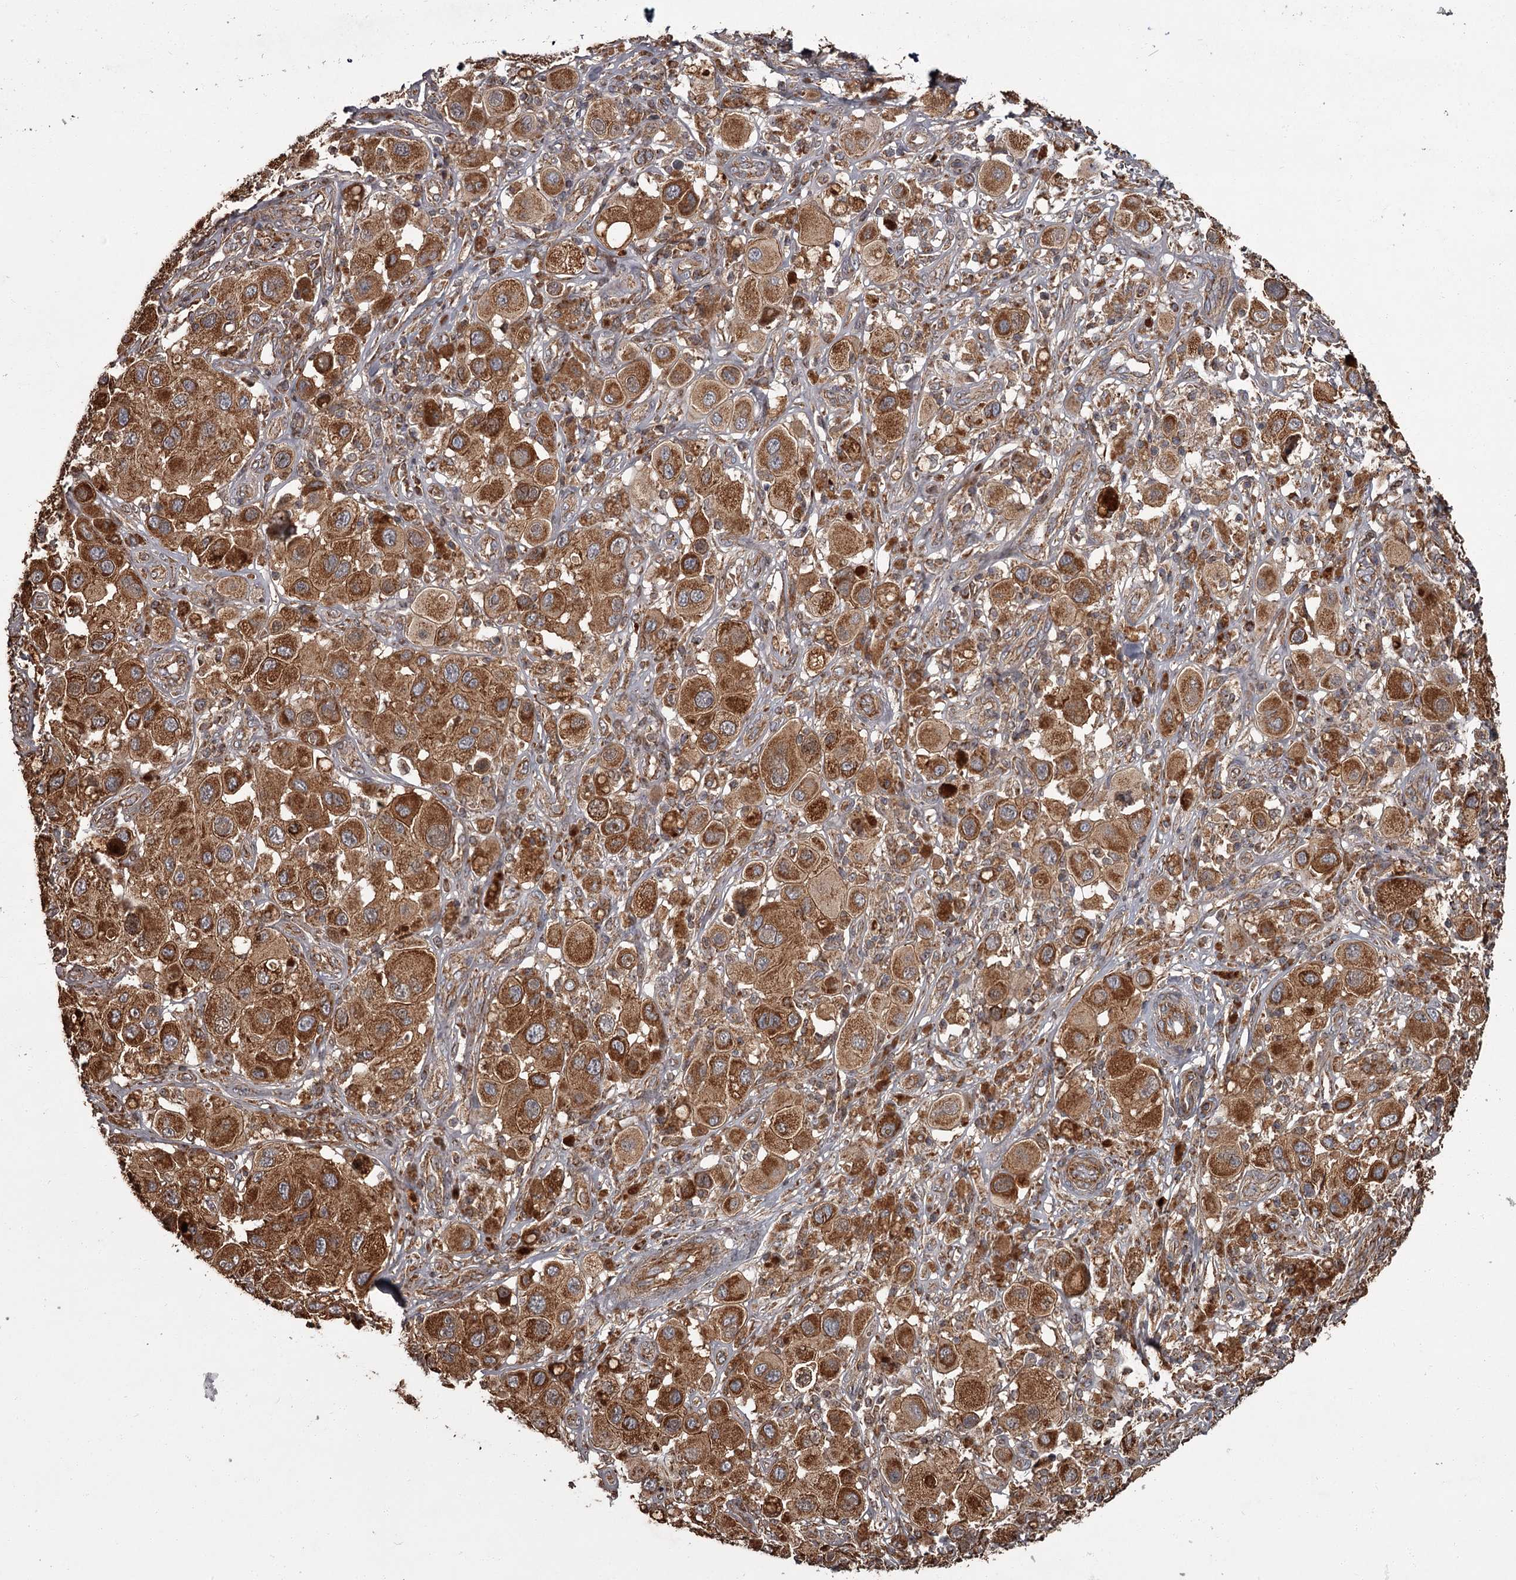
{"staining": {"intensity": "strong", "quantity": ">75%", "location": "cytoplasmic/membranous"}, "tissue": "melanoma", "cell_type": "Tumor cells", "image_type": "cancer", "snomed": [{"axis": "morphology", "description": "Malignant melanoma, Metastatic site"}, {"axis": "topography", "description": "Skin"}], "caption": "Tumor cells display high levels of strong cytoplasmic/membranous staining in about >75% of cells in melanoma.", "gene": "THAP9", "patient": {"sex": "male", "age": 41}}